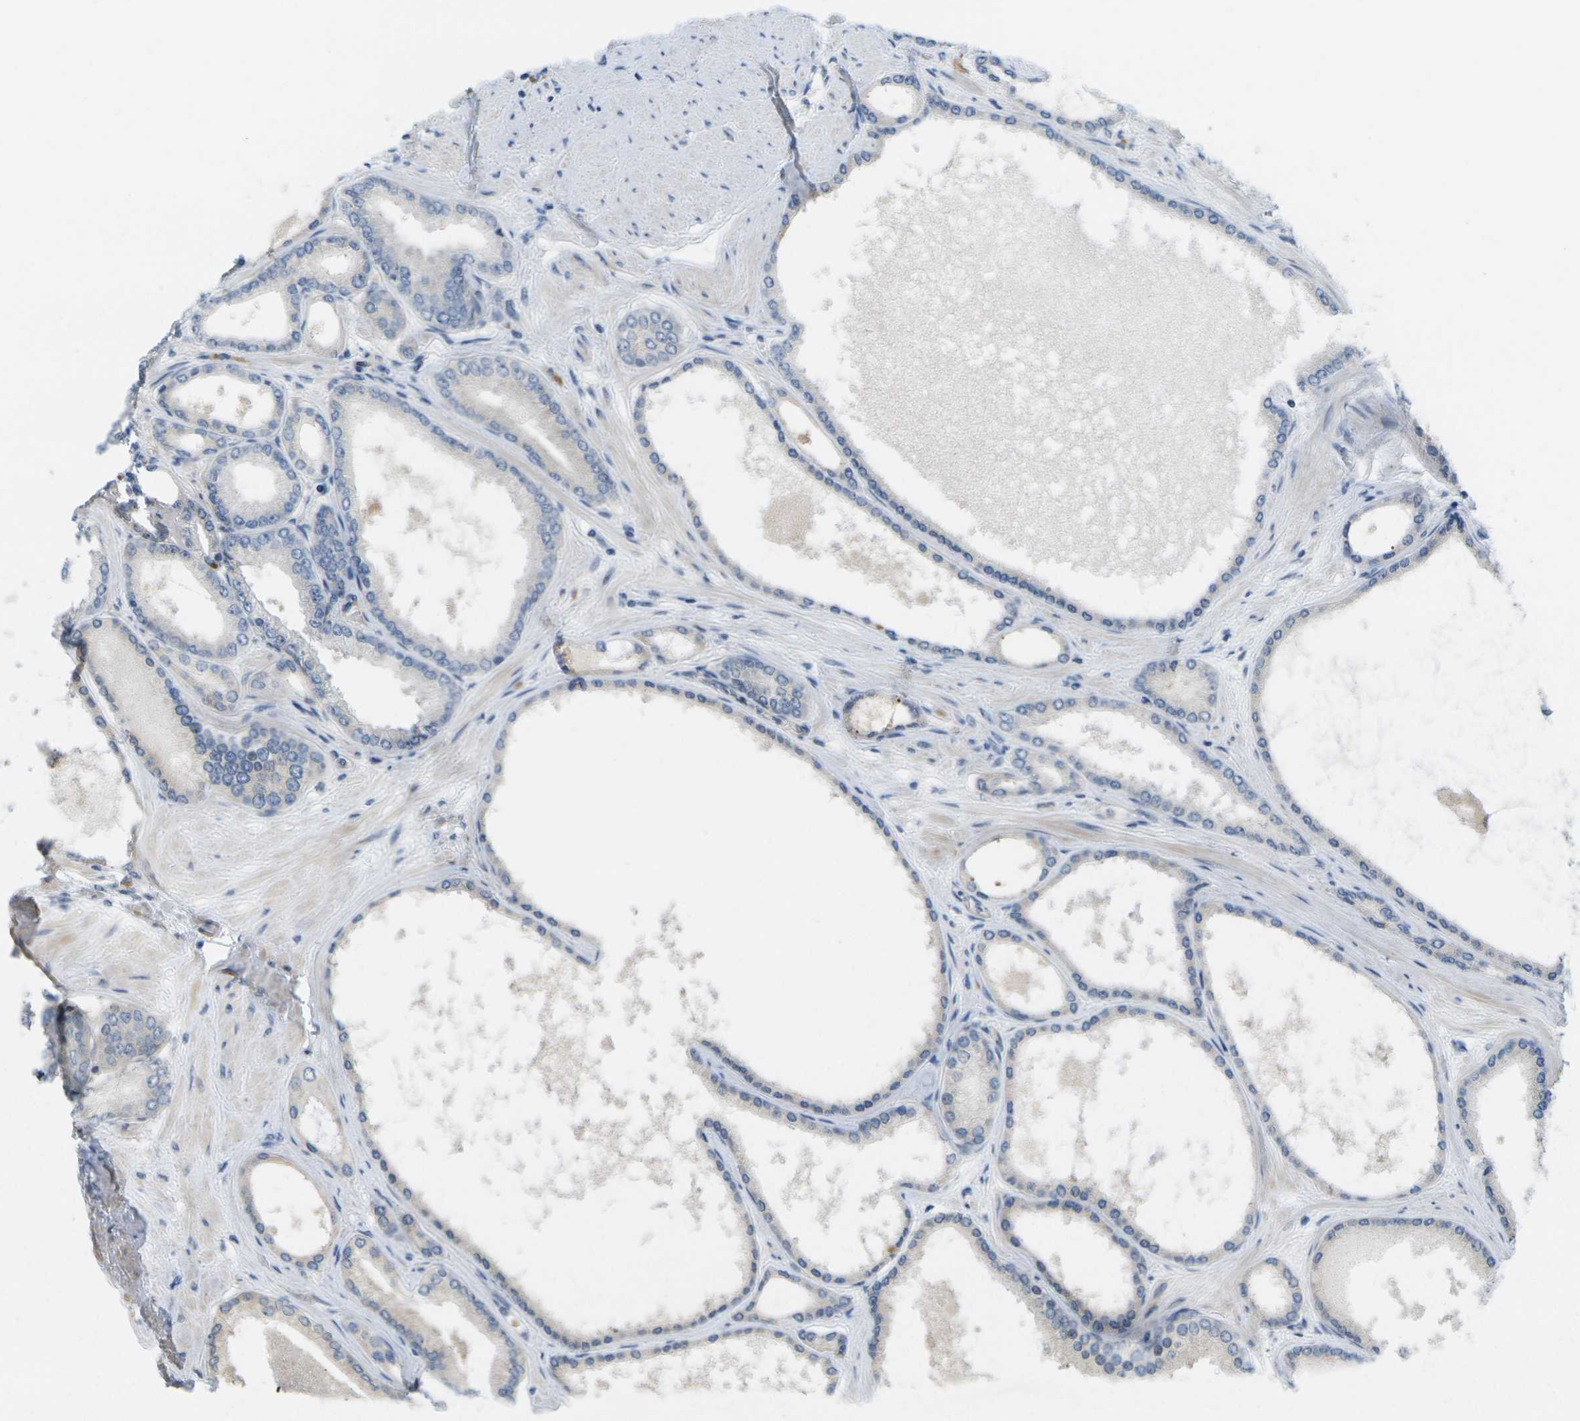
{"staining": {"intensity": "negative", "quantity": "none", "location": "none"}, "tissue": "prostate cancer", "cell_type": "Tumor cells", "image_type": "cancer", "snomed": [{"axis": "morphology", "description": "Adenocarcinoma, High grade"}, {"axis": "topography", "description": "Prostate"}], "caption": "This is an immunohistochemistry photomicrograph of prostate cancer. There is no expression in tumor cells.", "gene": "MARCHF8", "patient": {"sex": "male", "age": 61}}